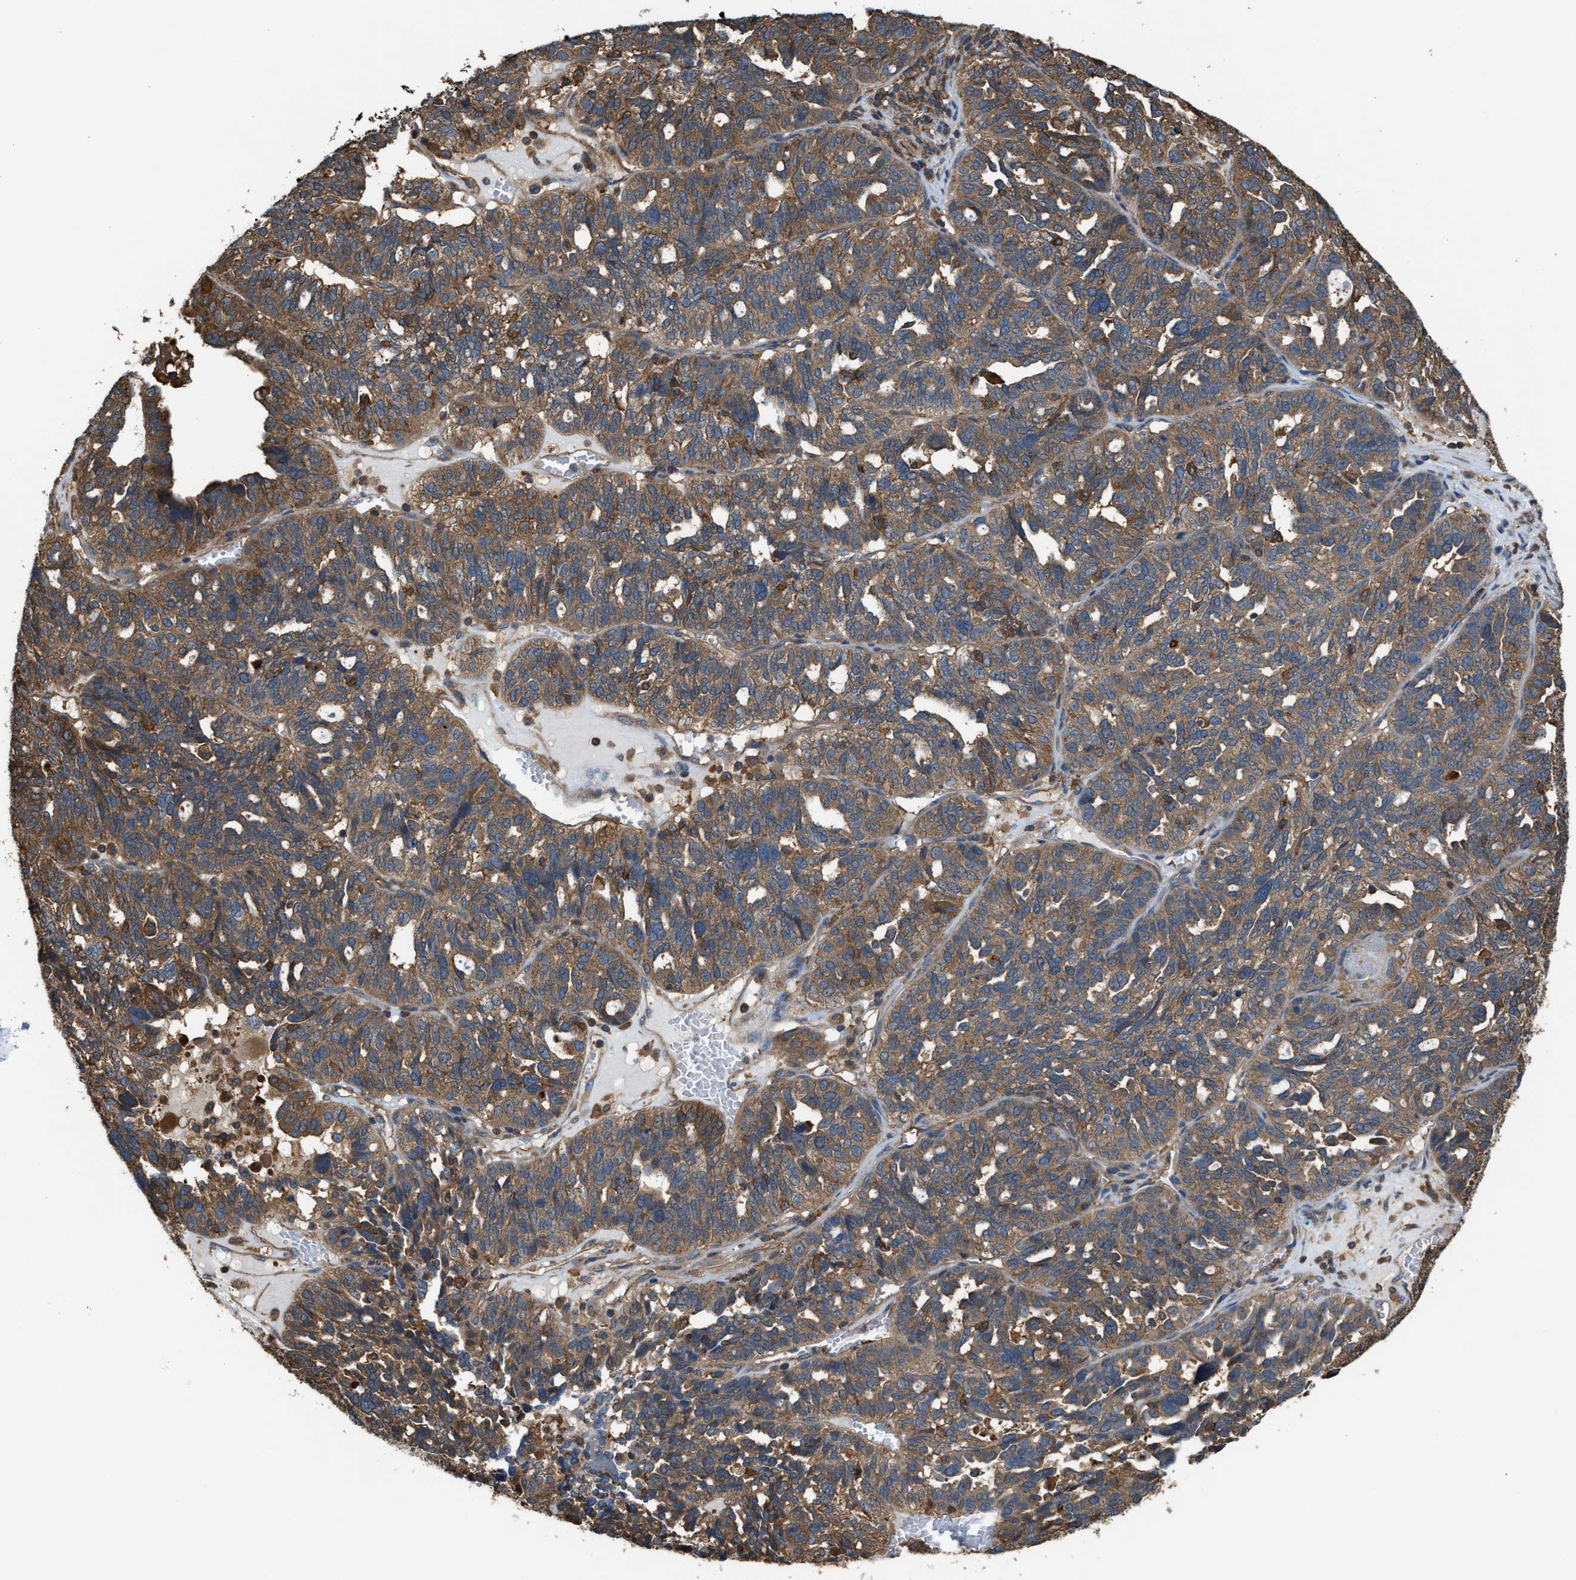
{"staining": {"intensity": "moderate", "quantity": ">75%", "location": "cytoplasmic/membranous"}, "tissue": "ovarian cancer", "cell_type": "Tumor cells", "image_type": "cancer", "snomed": [{"axis": "morphology", "description": "Cystadenocarcinoma, serous, NOS"}, {"axis": "topography", "description": "Ovary"}], "caption": "High-magnification brightfield microscopy of ovarian serous cystadenocarcinoma stained with DAB (brown) and counterstained with hematoxylin (blue). tumor cells exhibit moderate cytoplasmic/membranous expression is present in approximately>75% of cells. The staining was performed using DAB (3,3'-diaminobenzidine) to visualize the protein expression in brown, while the nuclei were stained in blue with hematoxylin (Magnification: 20x).", "gene": "ATIC", "patient": {"sex": "female", "age": 59}}